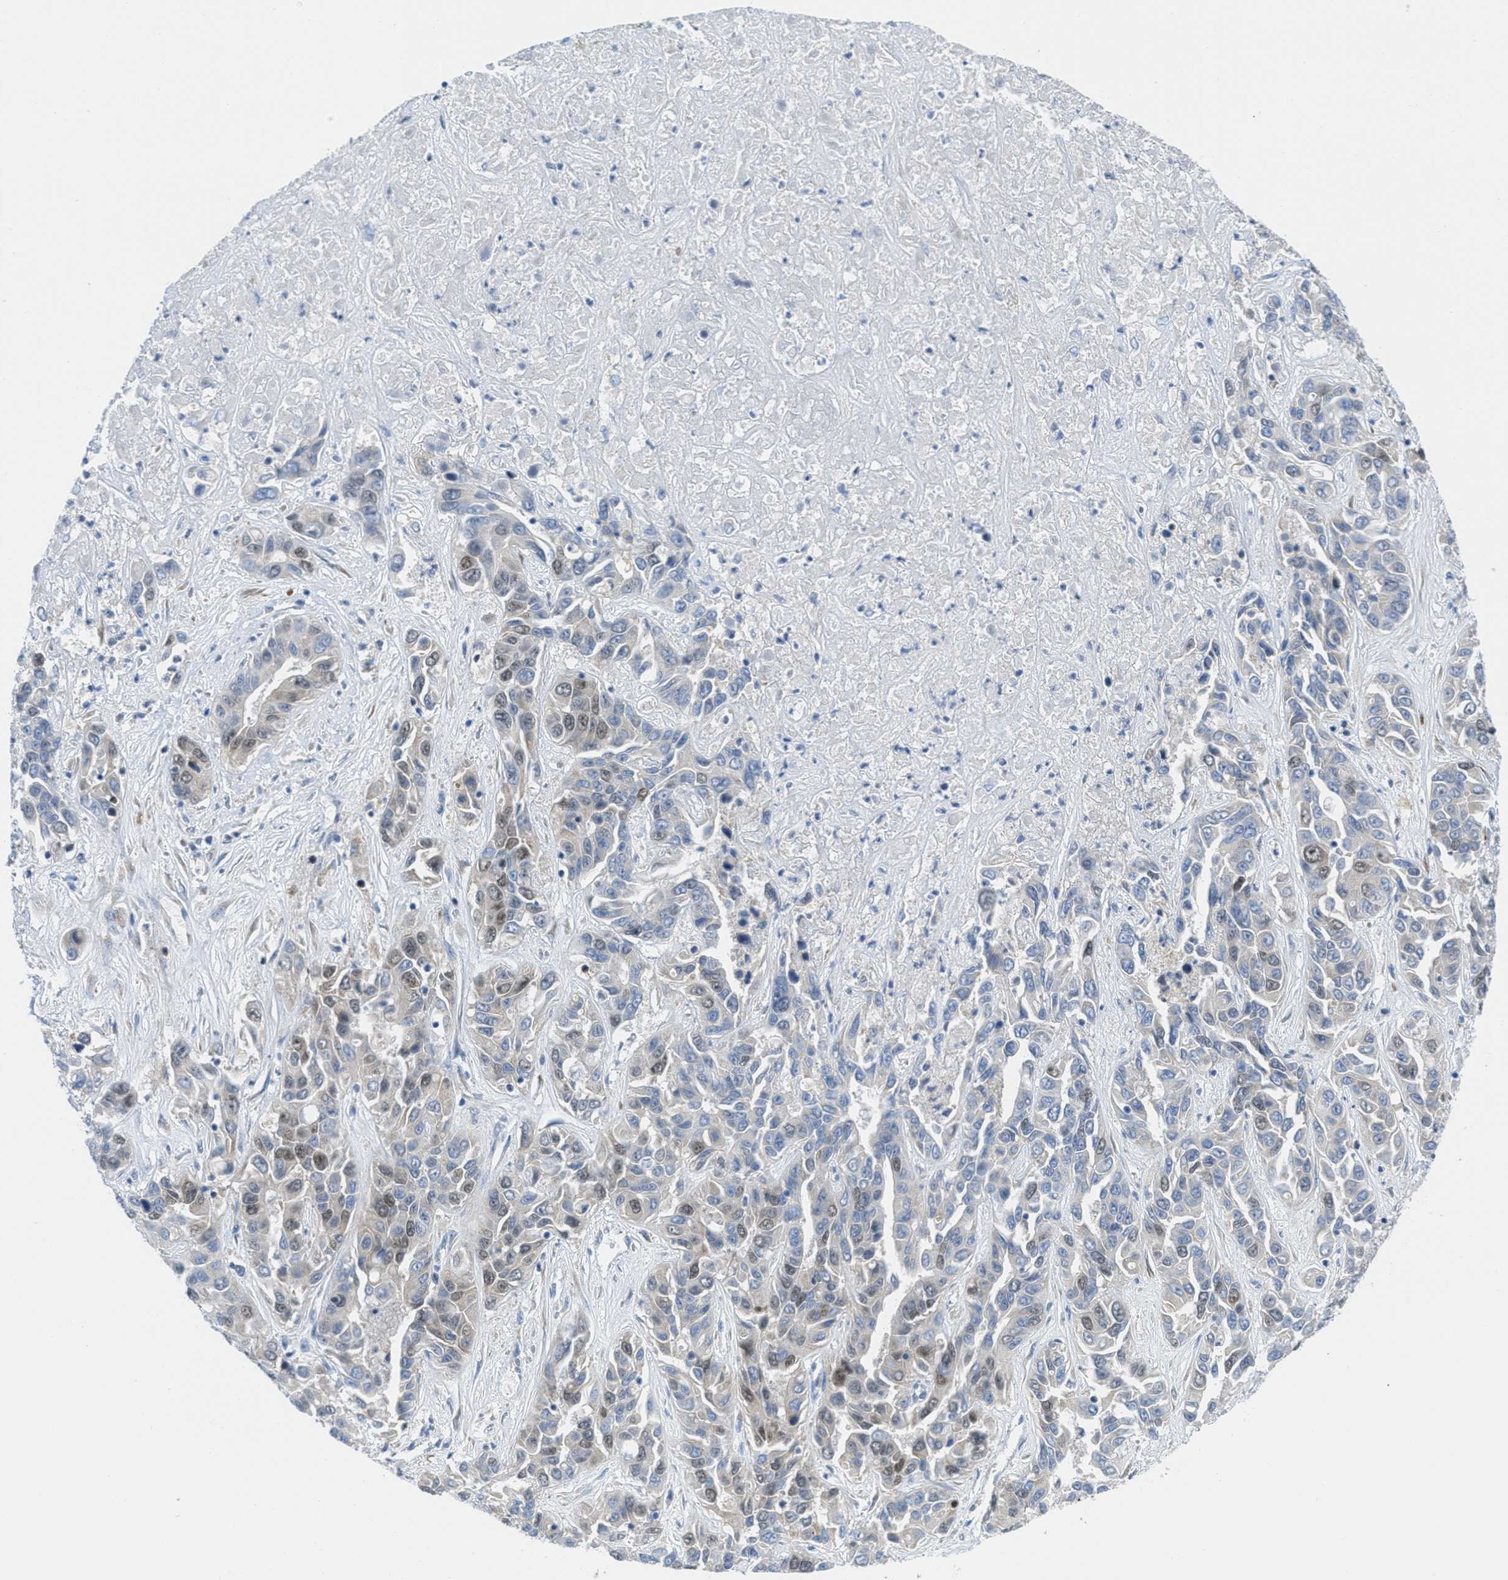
{"staining": {"intensity": "weak", "quantity": "25%-75%", "location": "cytoplasmic/membranous,nuclear"}, "tissue": "liver cancer", "cell_type": "Tumor cells", "image_type": "cancer", "snomed": [{"axis": "morphology", "description": "Cholangiocarcinoma"}, {"axis": "topography", "description": "Liver"}], "caption": "A brown stain shows weak cytoplasmic/membranous and nuclear positivity of a protein in human liver cancer tumor cells. The staining was performed using DAB (3,3'-diaminobenzidine), with brown indicating positive protein expression. Nuclei are stained blue with hematoxylin.", "gene": "ORC6", "patient": {"sex": "female", "age": 52}}